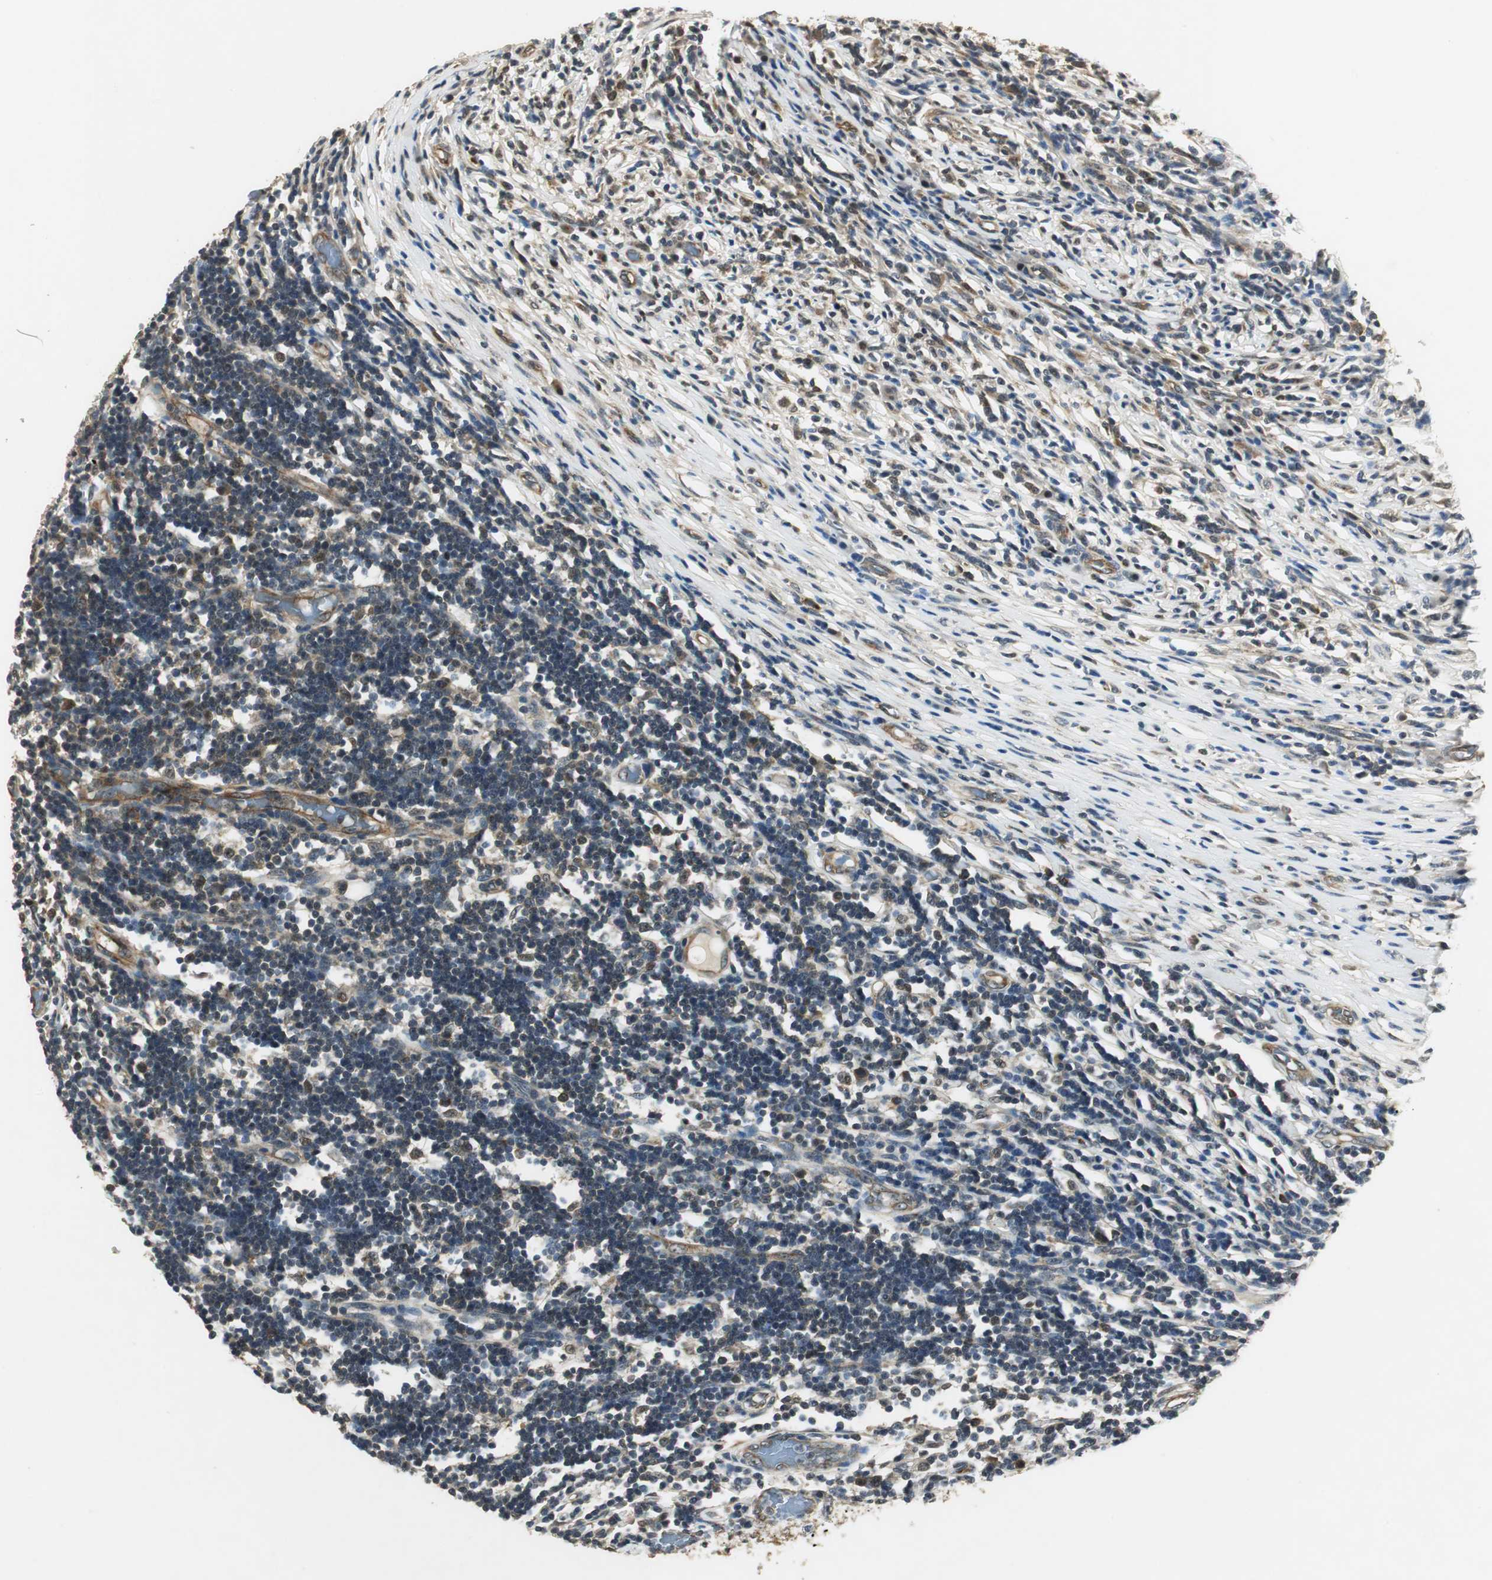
{"staining": {"intensity": "negative", "quantity": "none", "location": "none"}, "tissue": "melanoma", "cell_type": "Tumor cells", "image_type": "cancer", "snomed": [{"axis": "morphology", "description": "Malignant melanoma, Metastatic site"}, {"axis": "topography", "description": "Lymph node"}], "caption": "Tumor cells show no significant protein expression in malignant melanoma (metastatic site).", "gene": "PSMB4", "patient": {"sex": "male", "age": 61}}